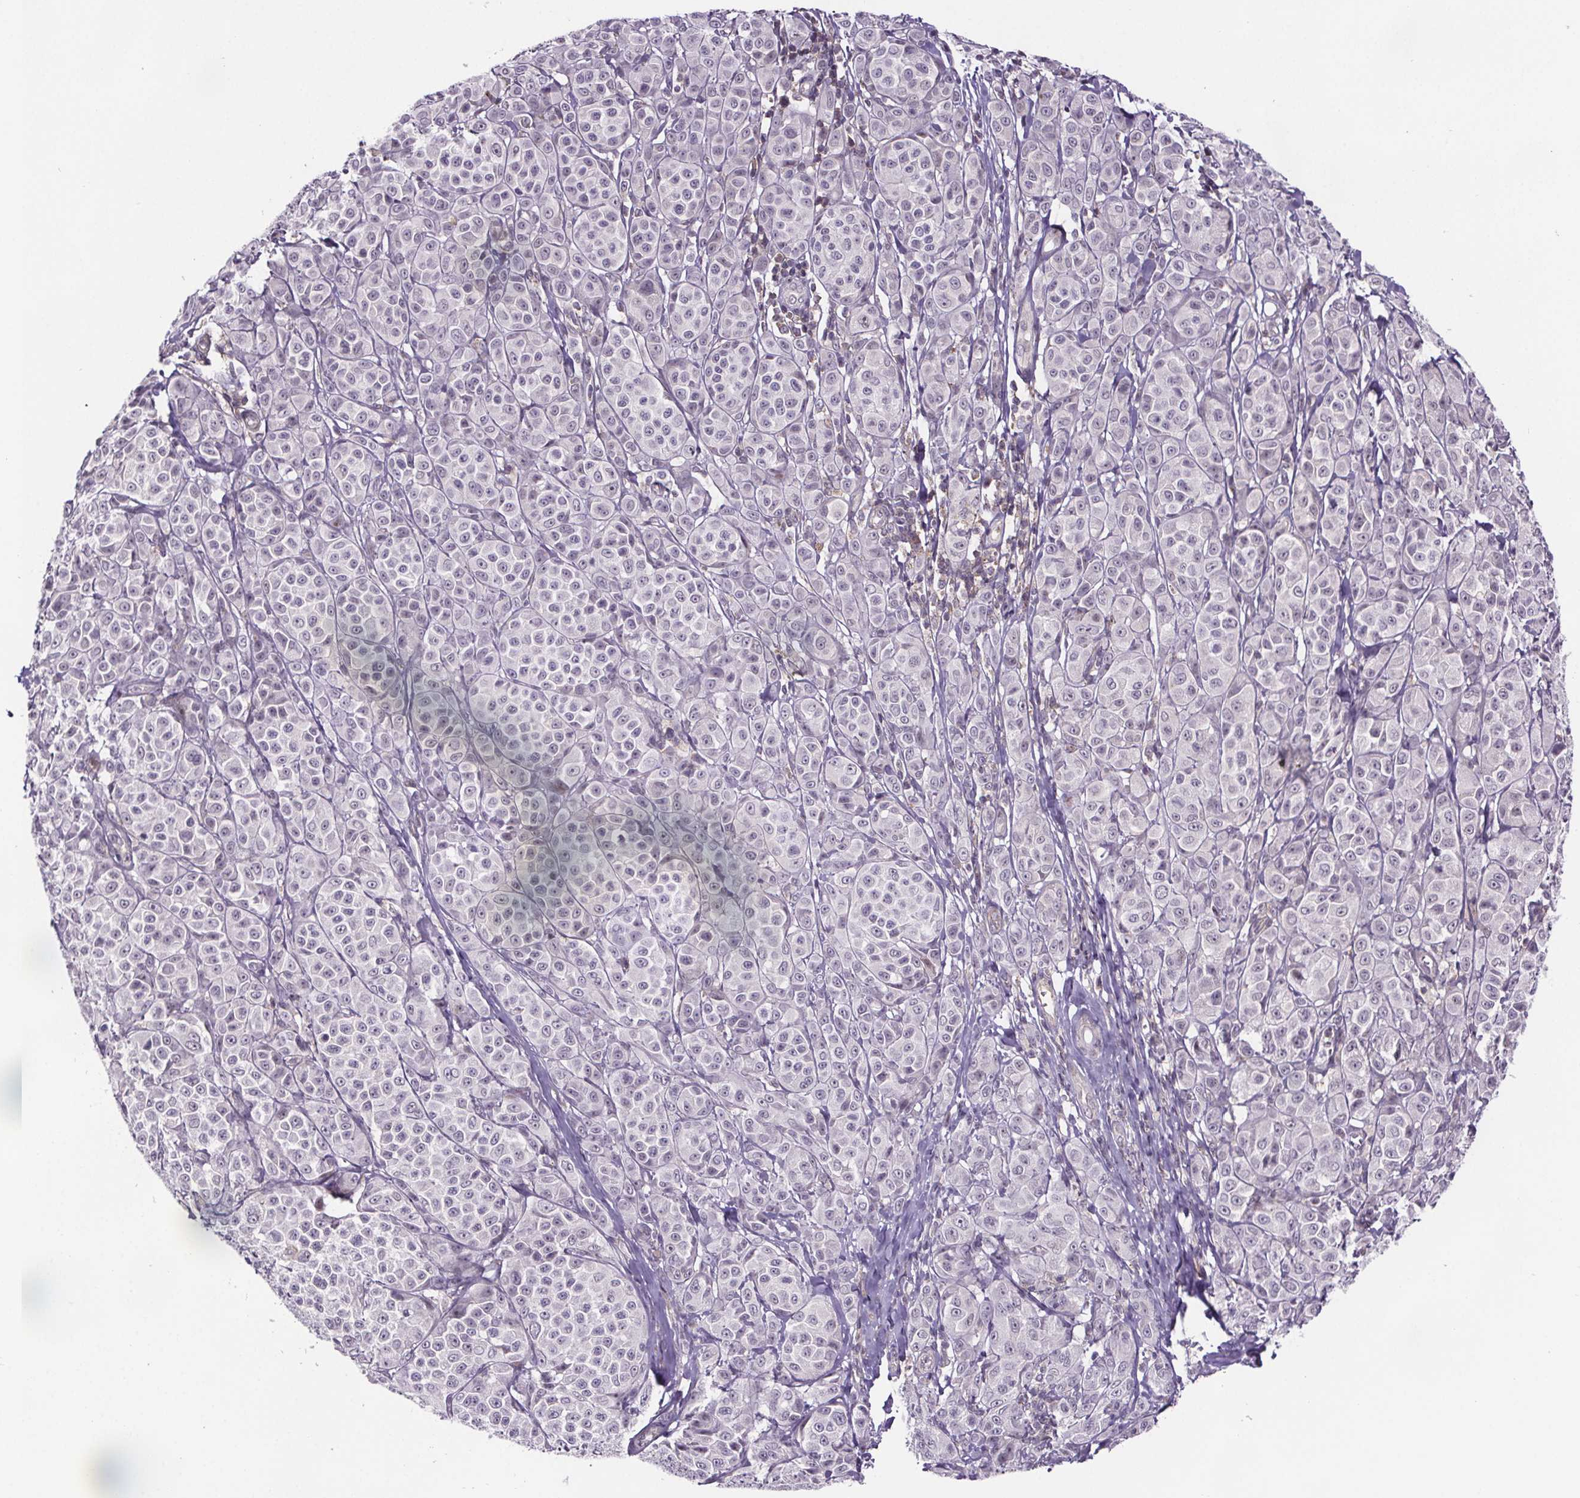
{"staining": {"intensity": "negative", "quantity": "none", "location": "none"}, "tissue": "melanoma", "cell_type": "Tumor cells", "image_type": "cancer", "snomed": [{"axis": "morphology", "description": "Malignant melanoma, NOS"}, {"axis": "topography", "description": "Skin"}], "caption": "This is an immunohistochemistry (IHC) image of melanoma. There is no expression in tumor cells.", "gene": "TTC12", "patient": {"sex": "male", "age": 89}}